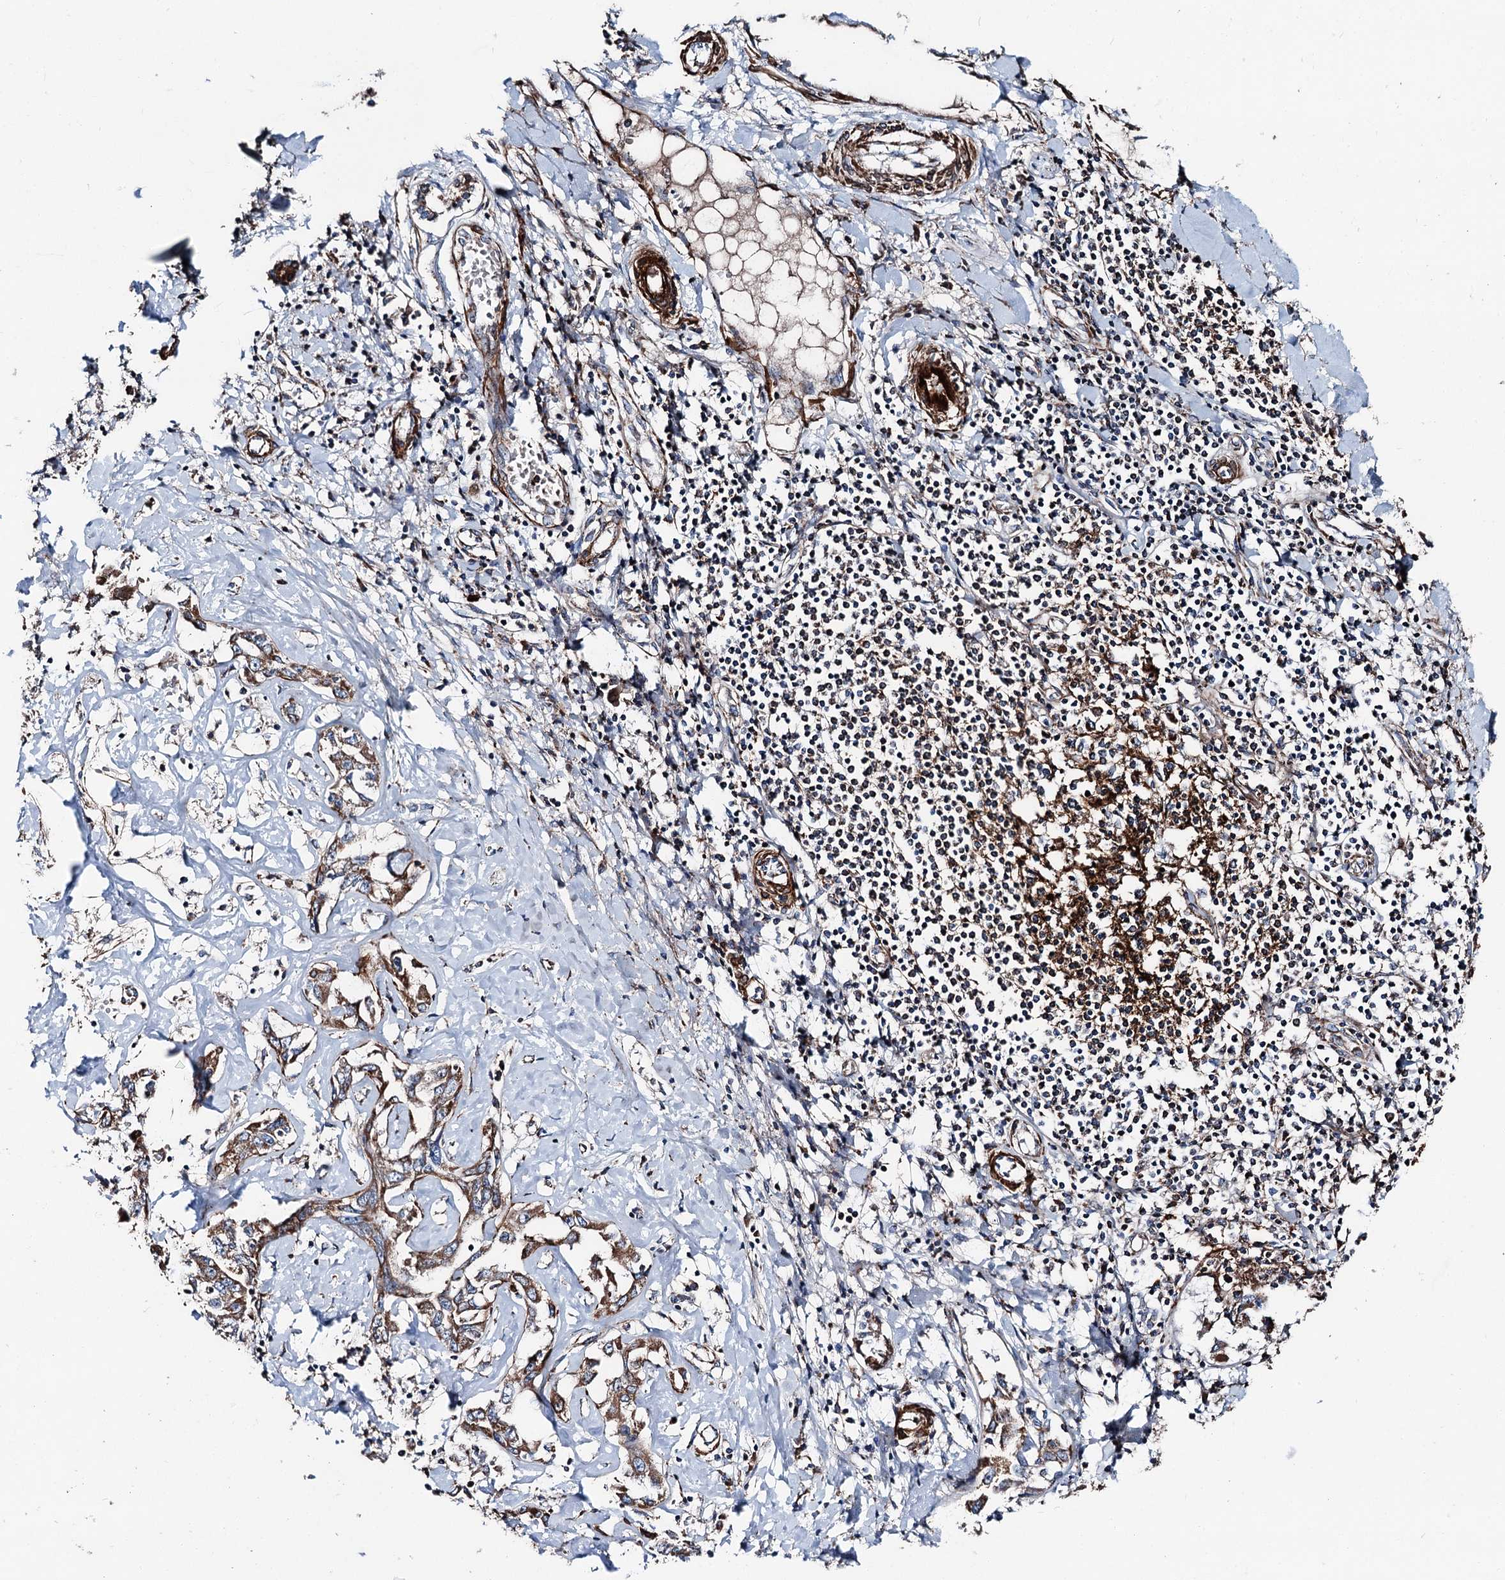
{"staining": {"intensity": "moderate", "quantity": ">75%", "location": "cytoplasmic/membranous"}, "tissue": "liver cancer", "cell_type": "Tumor cells", "image_type": "cancer", "snomed": [{"axis": "morphology", "description": "Cholangiocarcinoma"}, {"axis": "topography", "description": "Liver"}], "caption": "A medium amount of moderate cytoplasmic/membranous positivity is identified in approximately >75% of tumor cells in liver cancer tissue.", "gene": "DDIAS", "patient": {"sex": "male", "age": 59}}